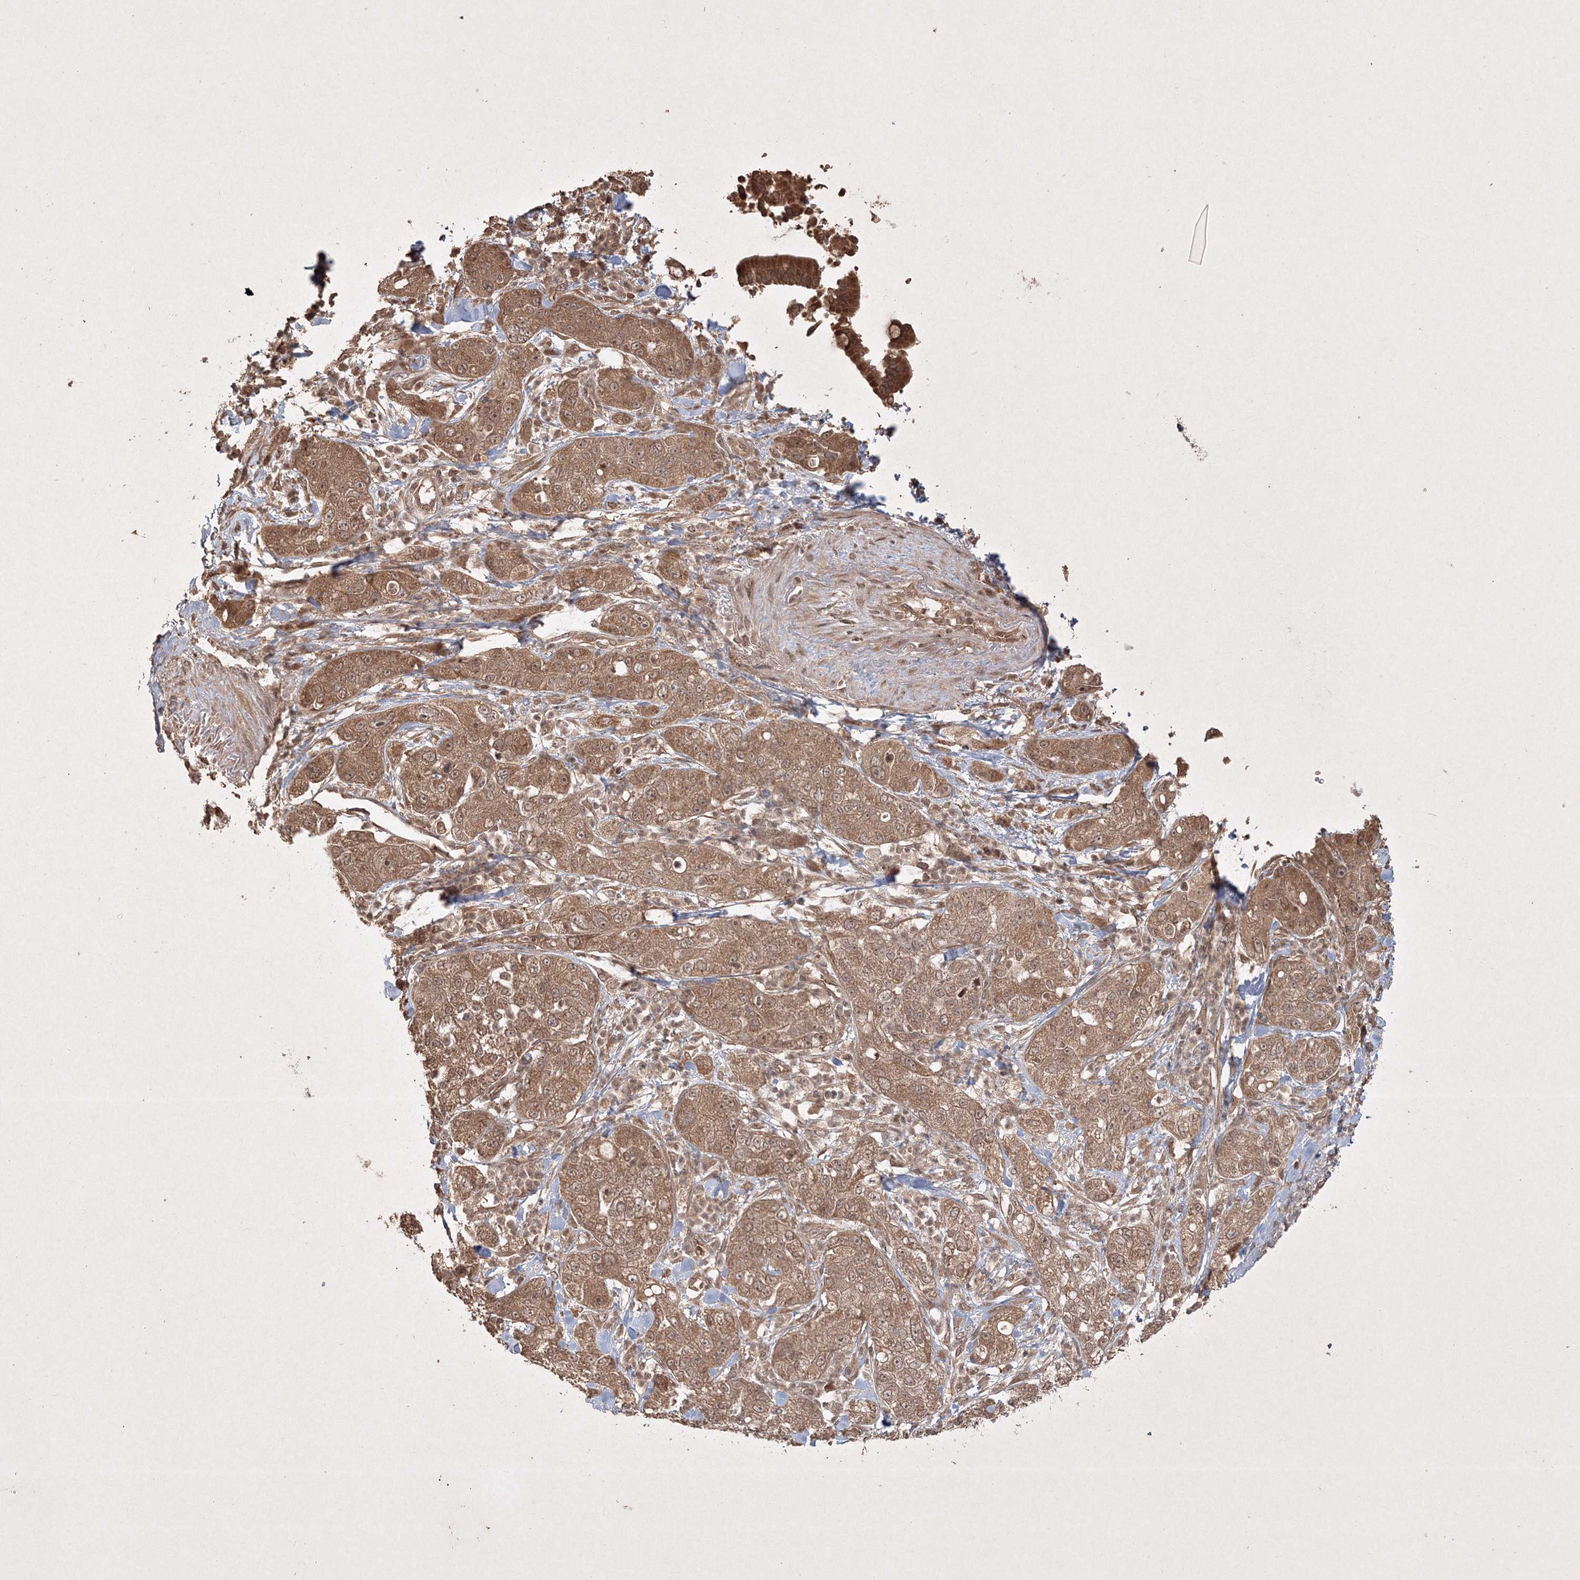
{"staining": {"intensity": "moderate", "quantity": ">75%", "location": "cytoplasmic/membranous,nuclear"}, "tissue": "pancreatic cancer", "cell_type": "Tumor cells", "image_type": "cancer", "snomed": [{"axis": "morphology", "description": "Adenocarcinoma, NOS"}, {"axis": "topography", "description": "Pancreas"}], "caption": "Pancreatic cancer (adenocarcinoma) stained with DAB immunohistochemistry (IHC) displays medium levels of moderate cytoplasmic/membranous and nuclear positivity in approximately >75% of tumor cells. Using DAB (3,3'-diaminobenzidine) (brown) and hematoxylin (blue) stains, captured at high magnification using brightfield microscopy.", "gene": "PELI3", "patient": {"sex": "female", "age": 78}}